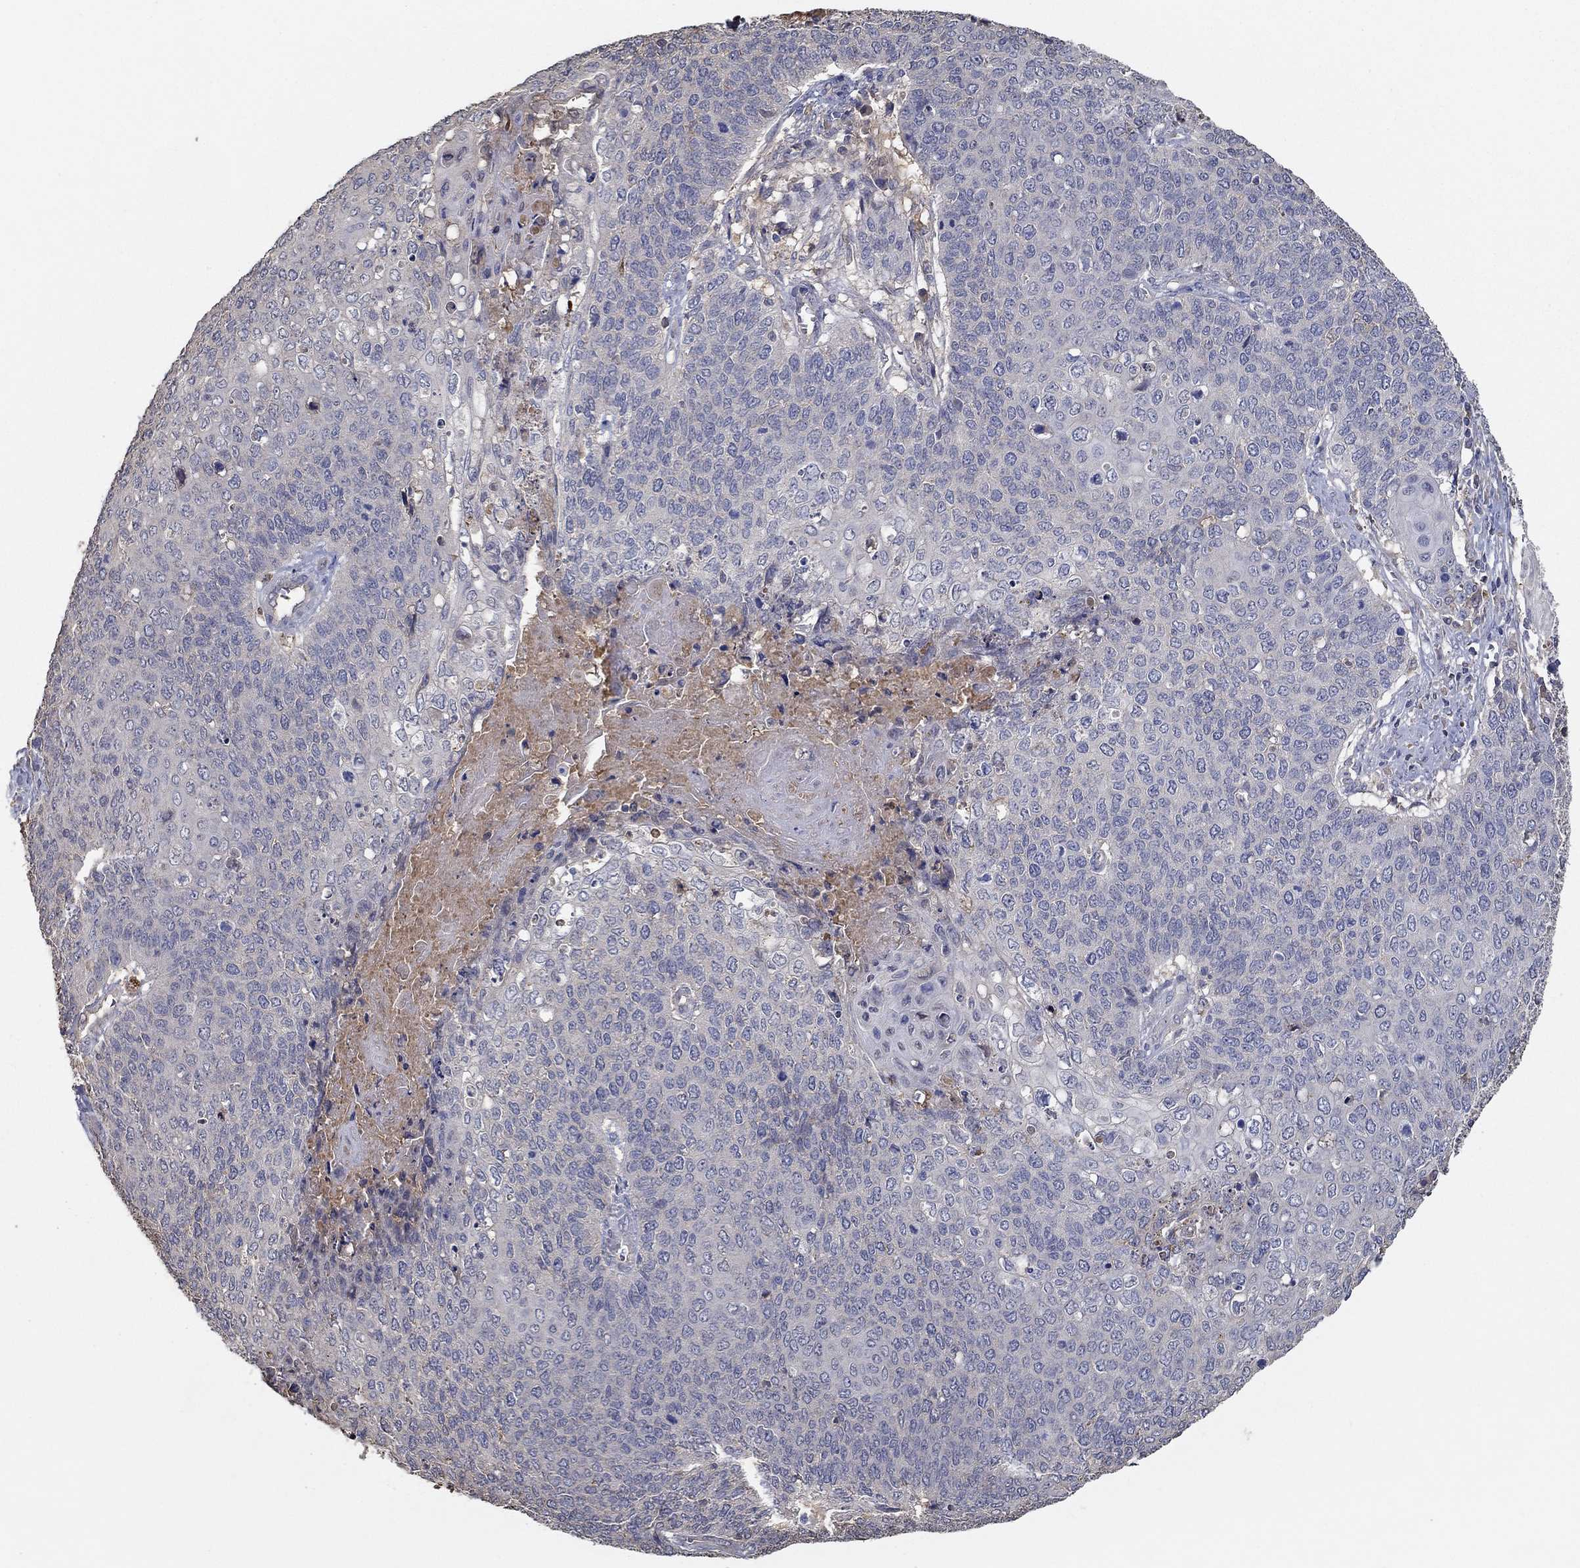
{"staining": {"intensity": "negative", "quantity": "none", "location": "none"}, "tissue": "cervical cancer", "cell_type": "Tumor cells", "image_type": "cancer", "snomed": [{"axis": "morphology", "description": "Squamous cell carcinoma, NOS"}, {"axis": "topography", "description": "Cervix"}], "caption": "A micrograph of squamous cell carcinoma (cervical) stained for a protein shows no brown staining in tumor cells. (Stains: DAB (3,3'-diaminobenzidine) immunohistochemistry (IHC) with hematoxylin counter stain, Microscopy: brightfield microscopy at high magnification).", "gene": "IL10", "patient": {"sex": "female", "age": 39}}